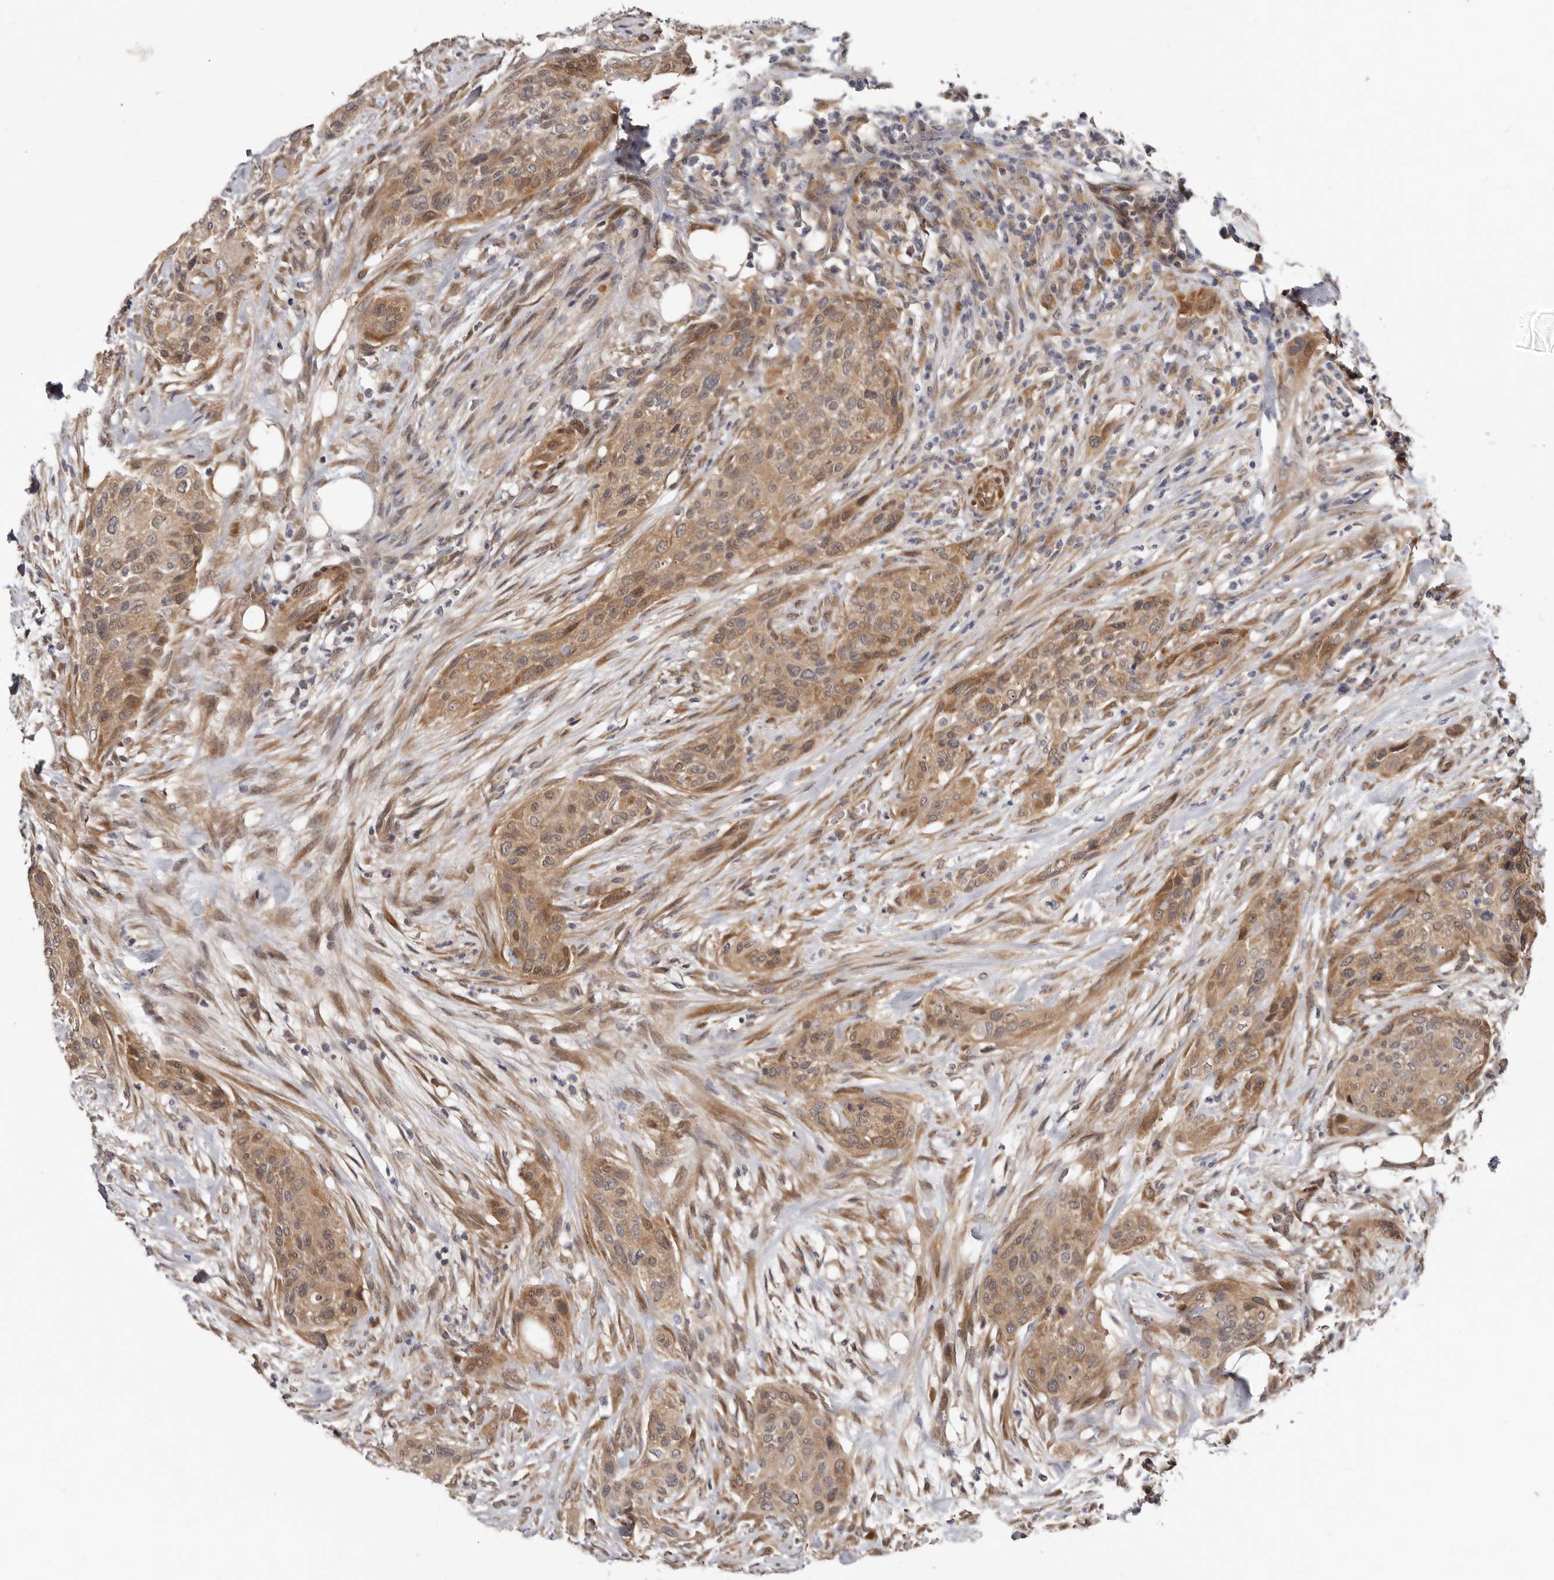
{"staining": {"intensity": "moderate", "quantity": ">75%", "location": "cytoplasmic/membranous"}, "tissue": "urothelial cancer", "cell_type": "Tumor cells", "image_type": "cancer", "snomed": [{"axis": "morphology", "description": "Urothelial carcinoma, High grade"}, {"axis": "topography", "description": "Urinary bladder"}], "caption": "Protein staining of urothelial carcinoma (high-grade) tissue reveals moderate cytoplasmic/membranous positivity in approximately >75% of tumor cells. Immunohistochemistry stains the protein of interest in brown and the nuclei are stained blue.", "gene": "SBDS", "patient": {"sex": "male", "age": 35}}